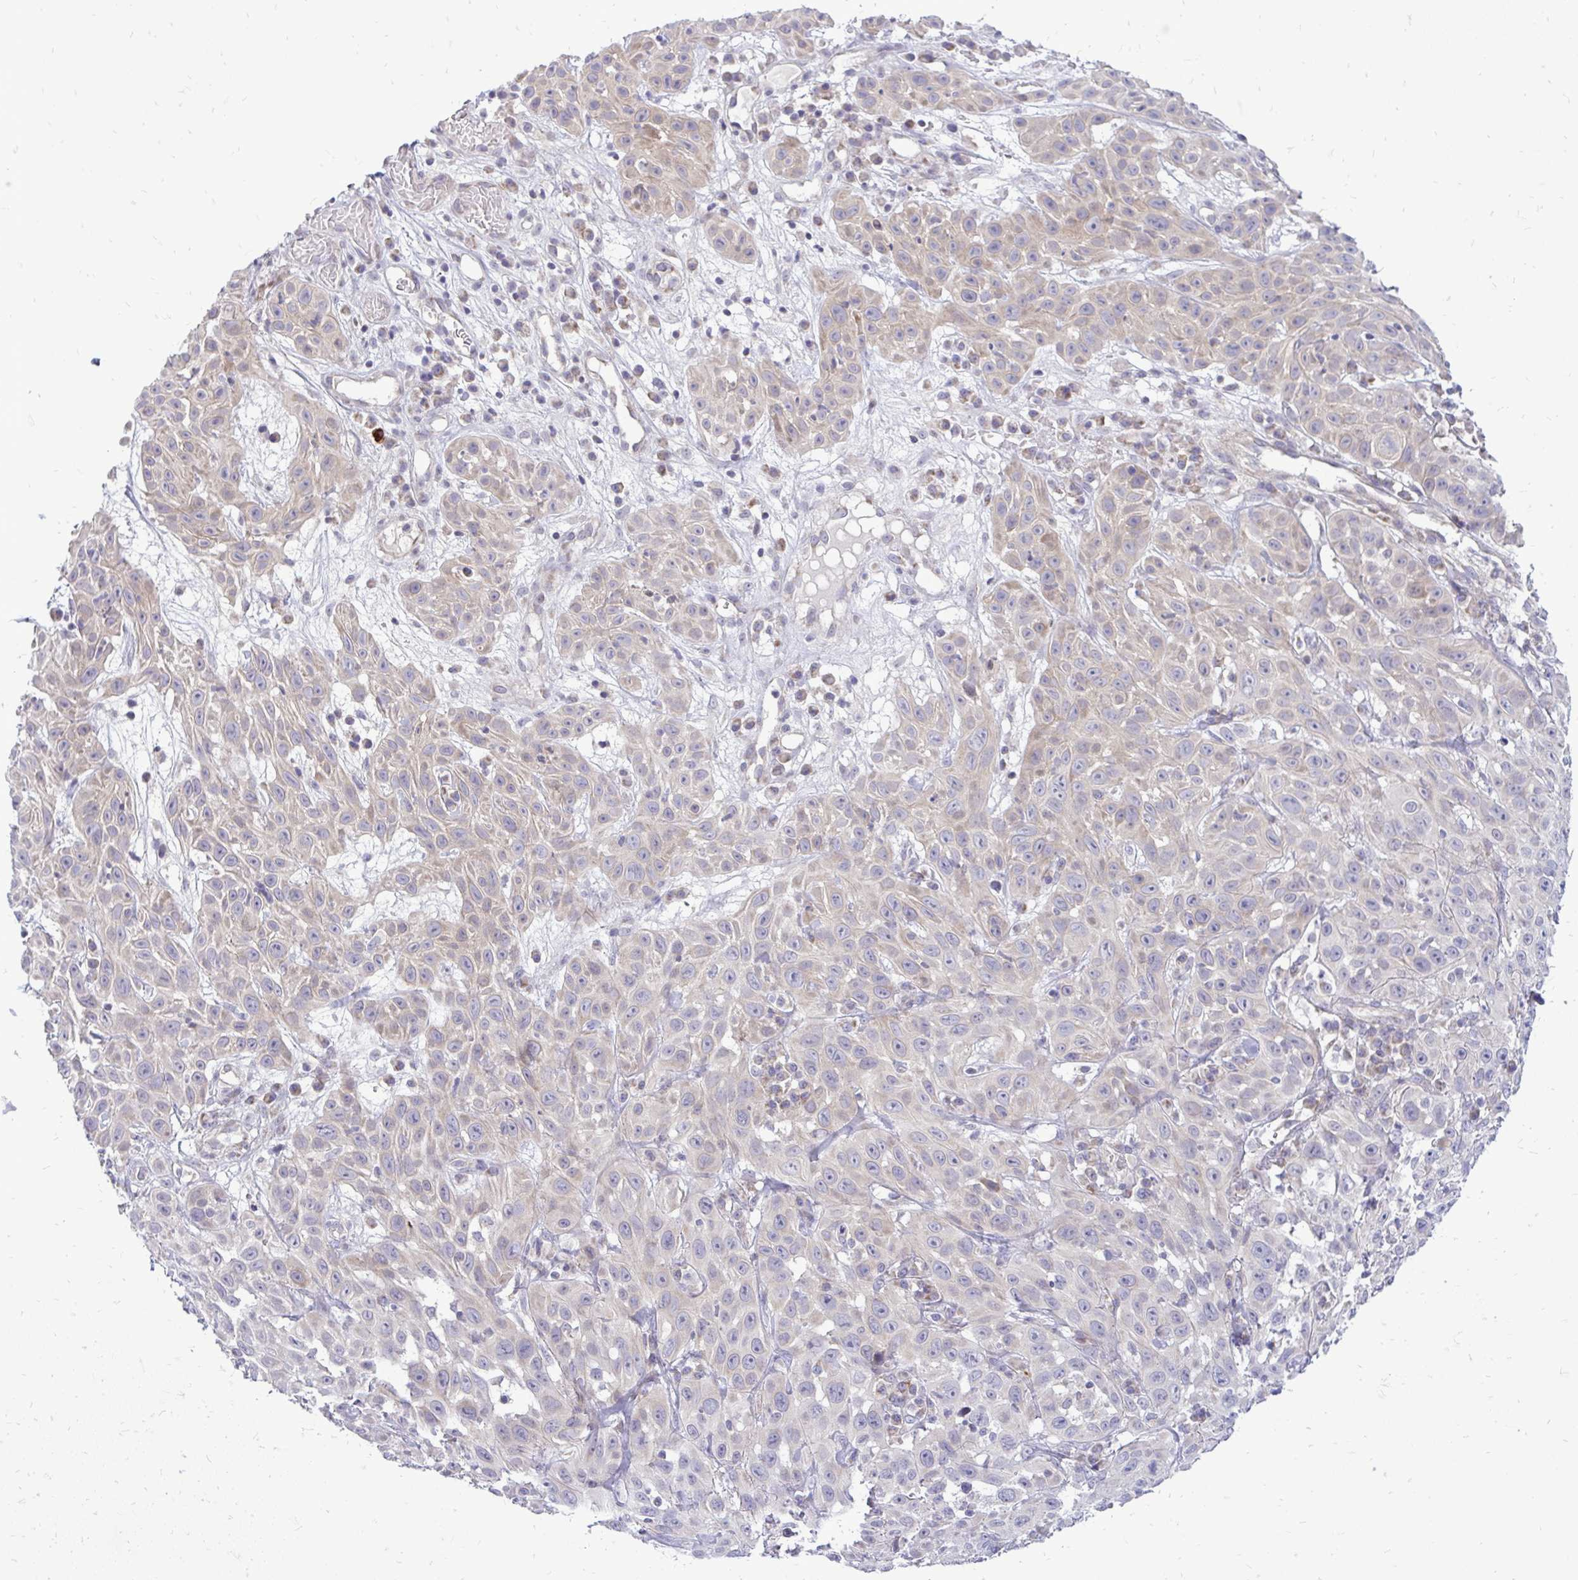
{"staining": {"intensity": "strong", "quantity": "<25%", "location": "cytoplasmic/membranous"}, "tissue": "skin cancer", "cell_type": "Tumor cells", "image_type": "cancer", "snomed": [{"axis": "morphology", "description": "Squamous cell carcinoma, NOS"}, {"axis": "topography", "description": "Skin"}], "caption": "Immunohistochemical staining of human squamous cell carcinoma (skin) shows medium levels of strong cytoplasmic/membranous positivity in about <25% of tumor cells.", "gene": "SPTBN2", "patient": {"sex": "male", "age": 82}}